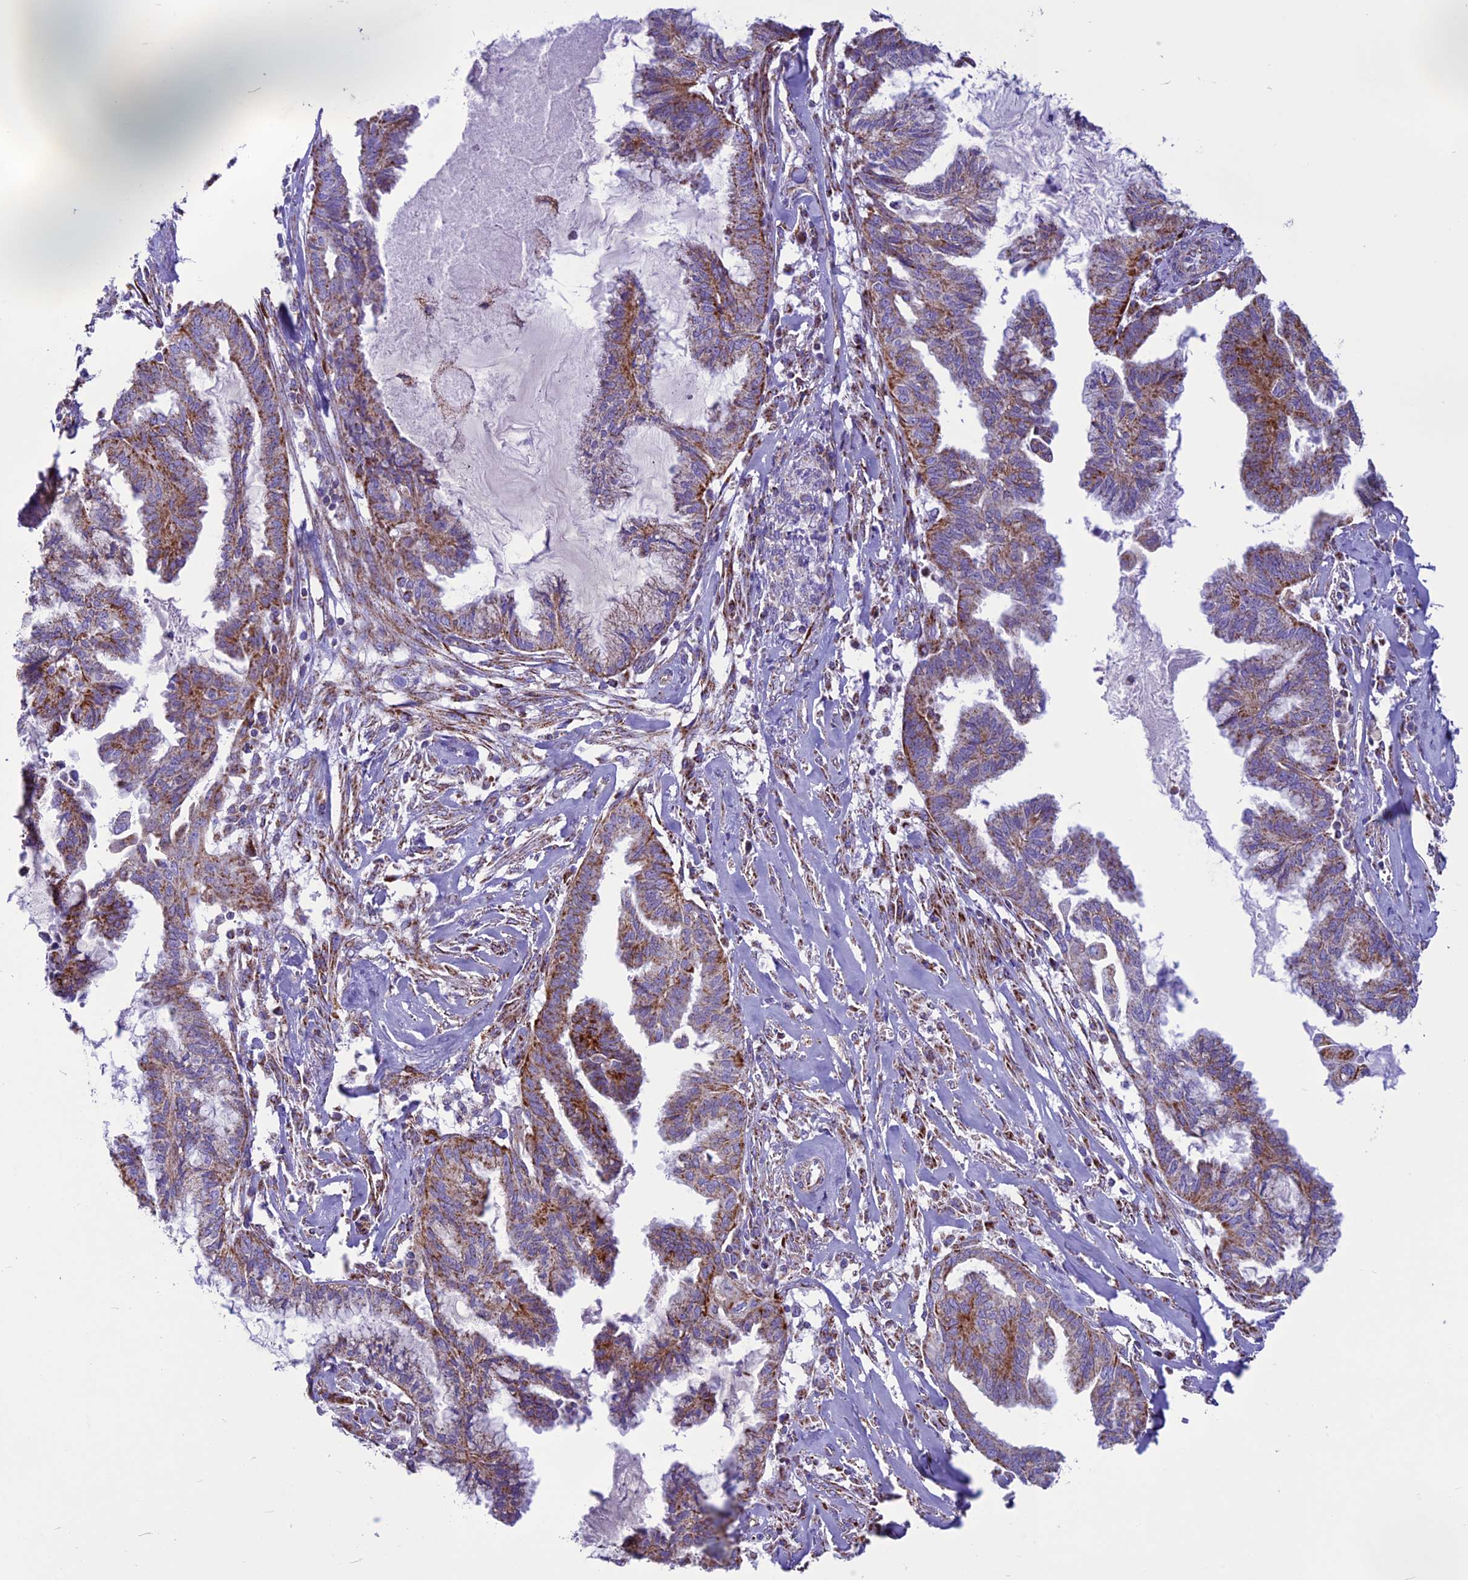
{"staining": {"intensity": "moderate", "quantity": "25%-75%", "location": "cytoplasmic/membranous"}, "tissue": "endometrial cancer", "cell_type": "Tumor cells", "image_type": "cancer", "snomed": [{"axis": "morphology", "description": "Adenocarcinoma, NOS"}, {"axis": "topography", "description": "Endometrium"}], "caption": "IHC of human endometrial cancer displays medium levels of moderate cytoplasmic/membranous staining in approximately 25%-75% of tumor cells.", "gene": "ICA1L", "patient": {"sex": "female", "age": 86}}